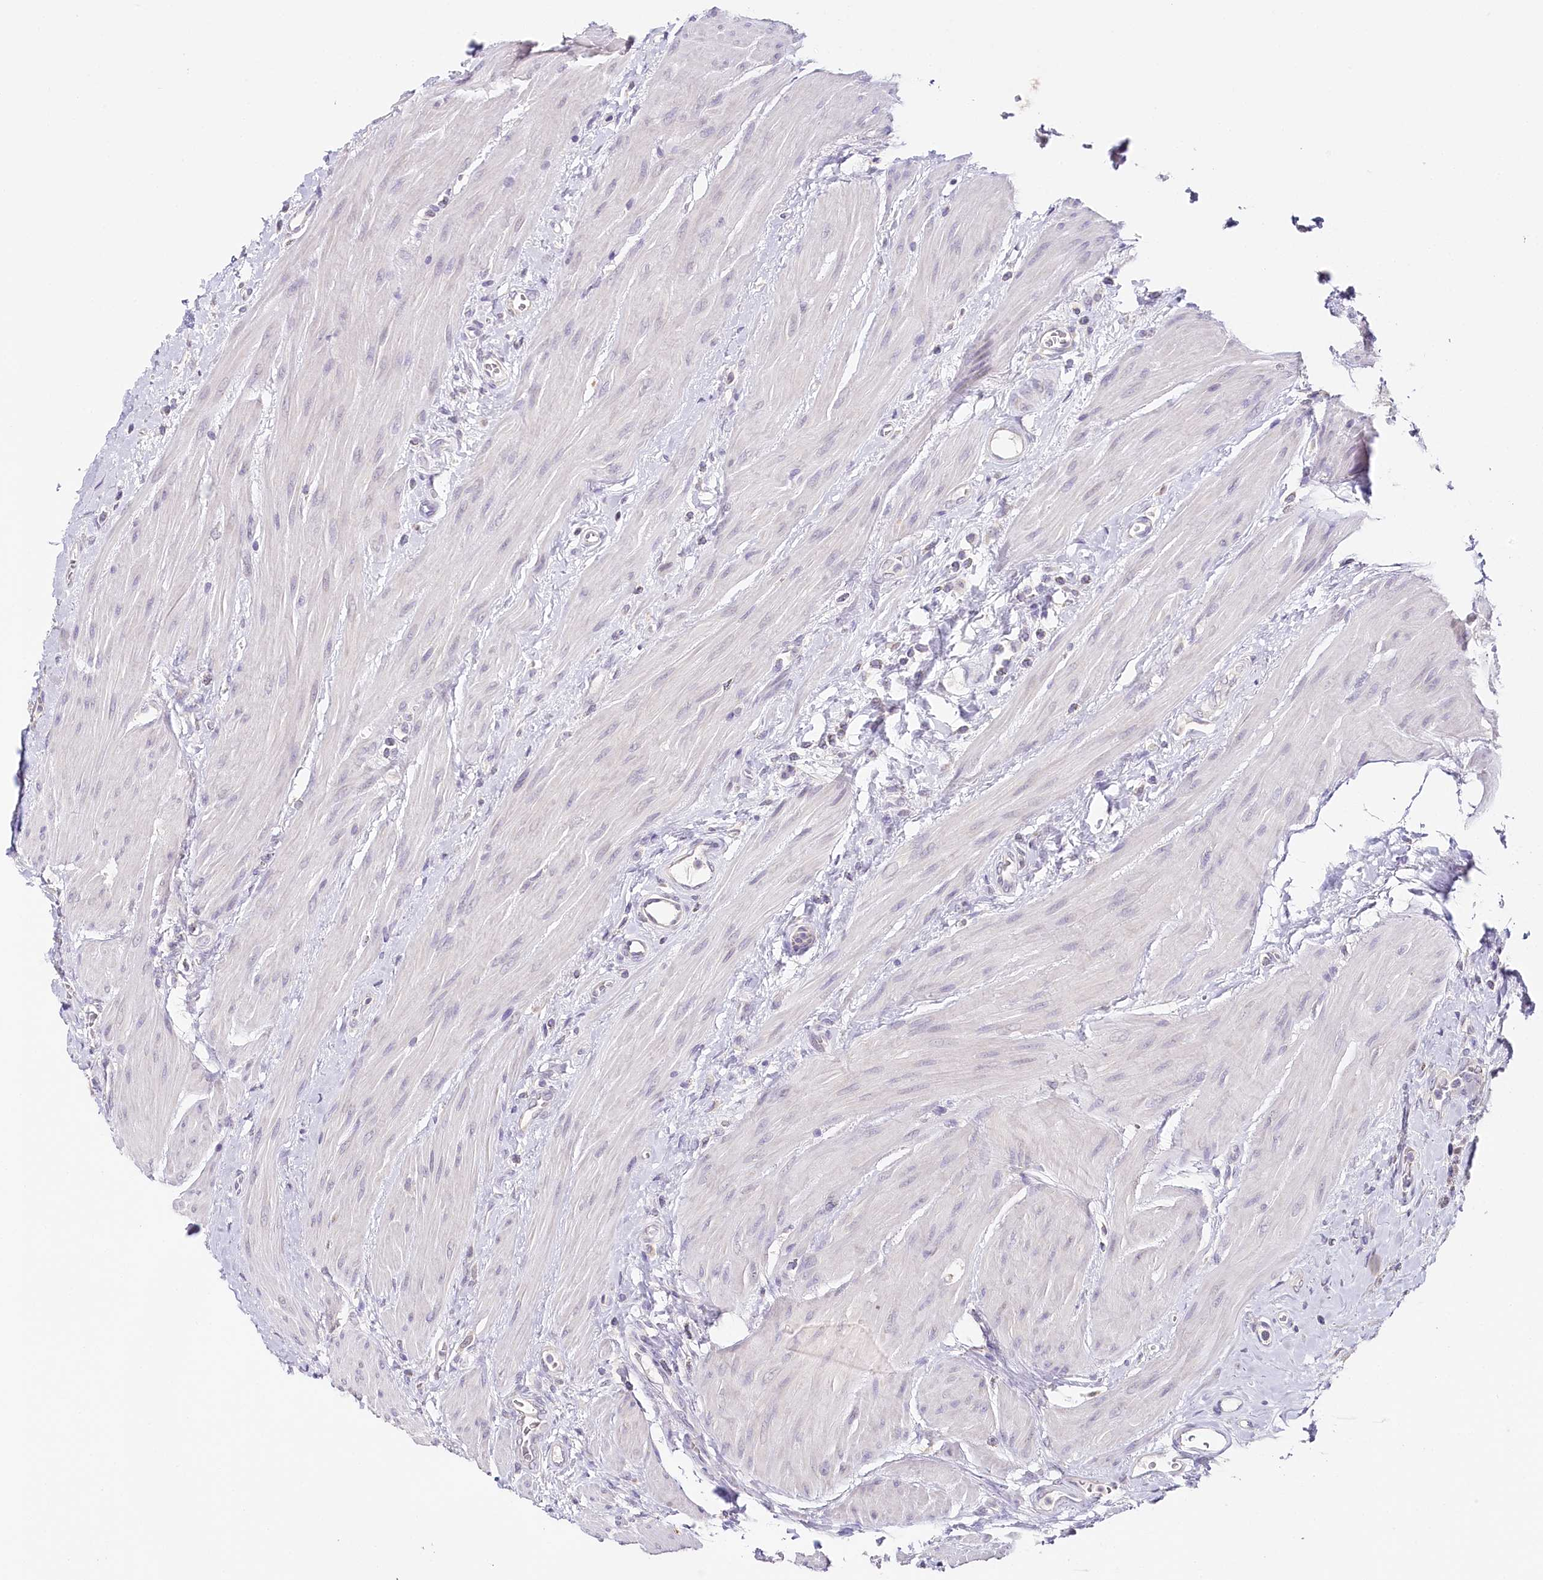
{"staining": {"intensity": "moderate", "quantity": "<25%", "location": "nuclear"}, "tissue": "urothelial cancer", "cell_type": "Tumor cells", "image_type": "cancer", "snomed": [{"axis": "morphology", "description": "Urothelial carcinoma, High grade"}, {"axis": "topography", "description": "Urinary bladder"}], "caption": "Protein positivity by immunohistochemistry shows moderate nuclear positivity in approximately <25% of tumor cells in high-grade urothelial carcinoma.", "gene": "TP53", "patient": {"sex": "male", "age": 50}}